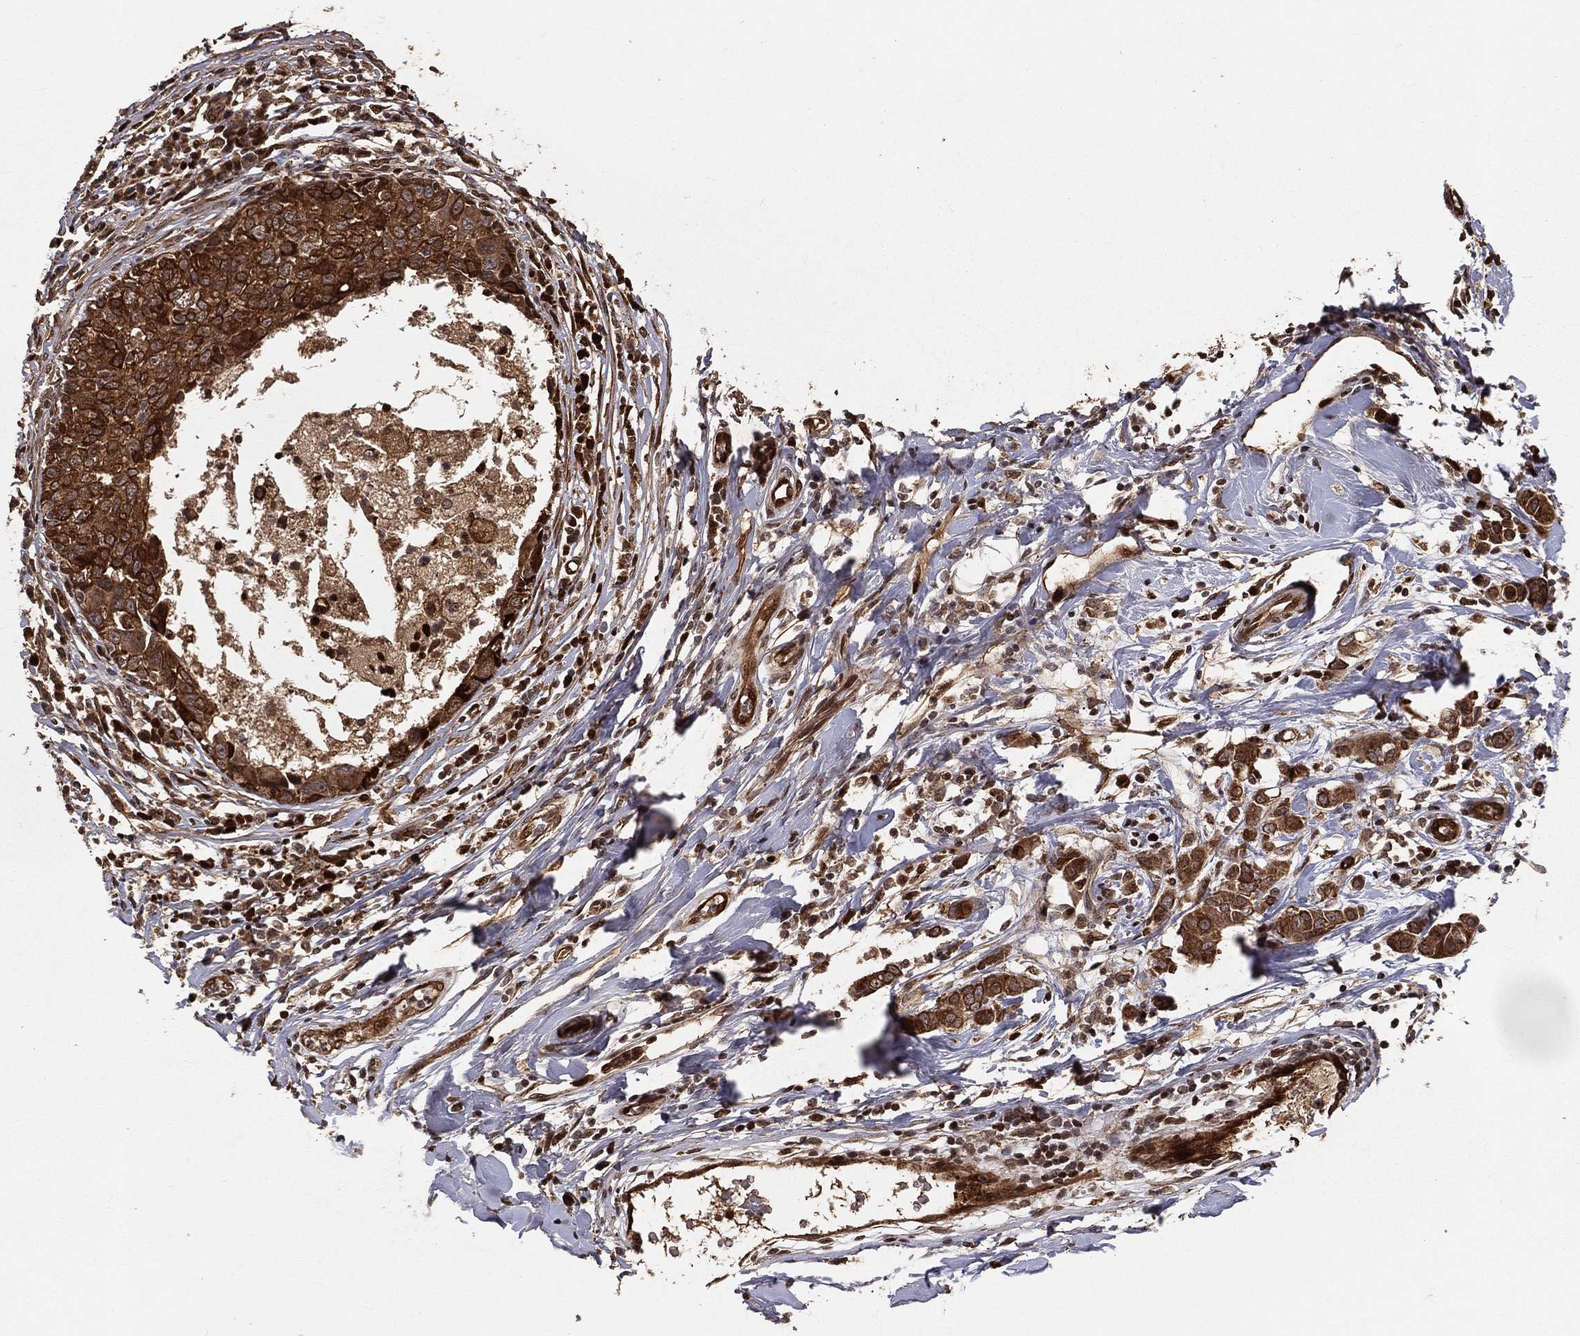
{"staining": {"intensity": "strong", "quantity": ">75%", "location": "cytoplasmic/membranous"}, "tissue": "breast cancer", "cell_type": "Tumor cells", "image_type": "cancer", "snomed": [{"axis": "morphology", "description": "Duct carcinoma"}, {"axis": "topography", "description": "Breast"}], "caption": "Protein staining of breast cancer (invasive ductal carcinoma) tissue reveals strong cytoplasmic/membranous expression in about >75% of tumor cells. The protein is stained brown, and the nuclei are stained in blue (DAB IHC with brightfield microscopy, high magnification).", "gene": "MAPK1", "patient": {"sex": "female", "age": 27}}